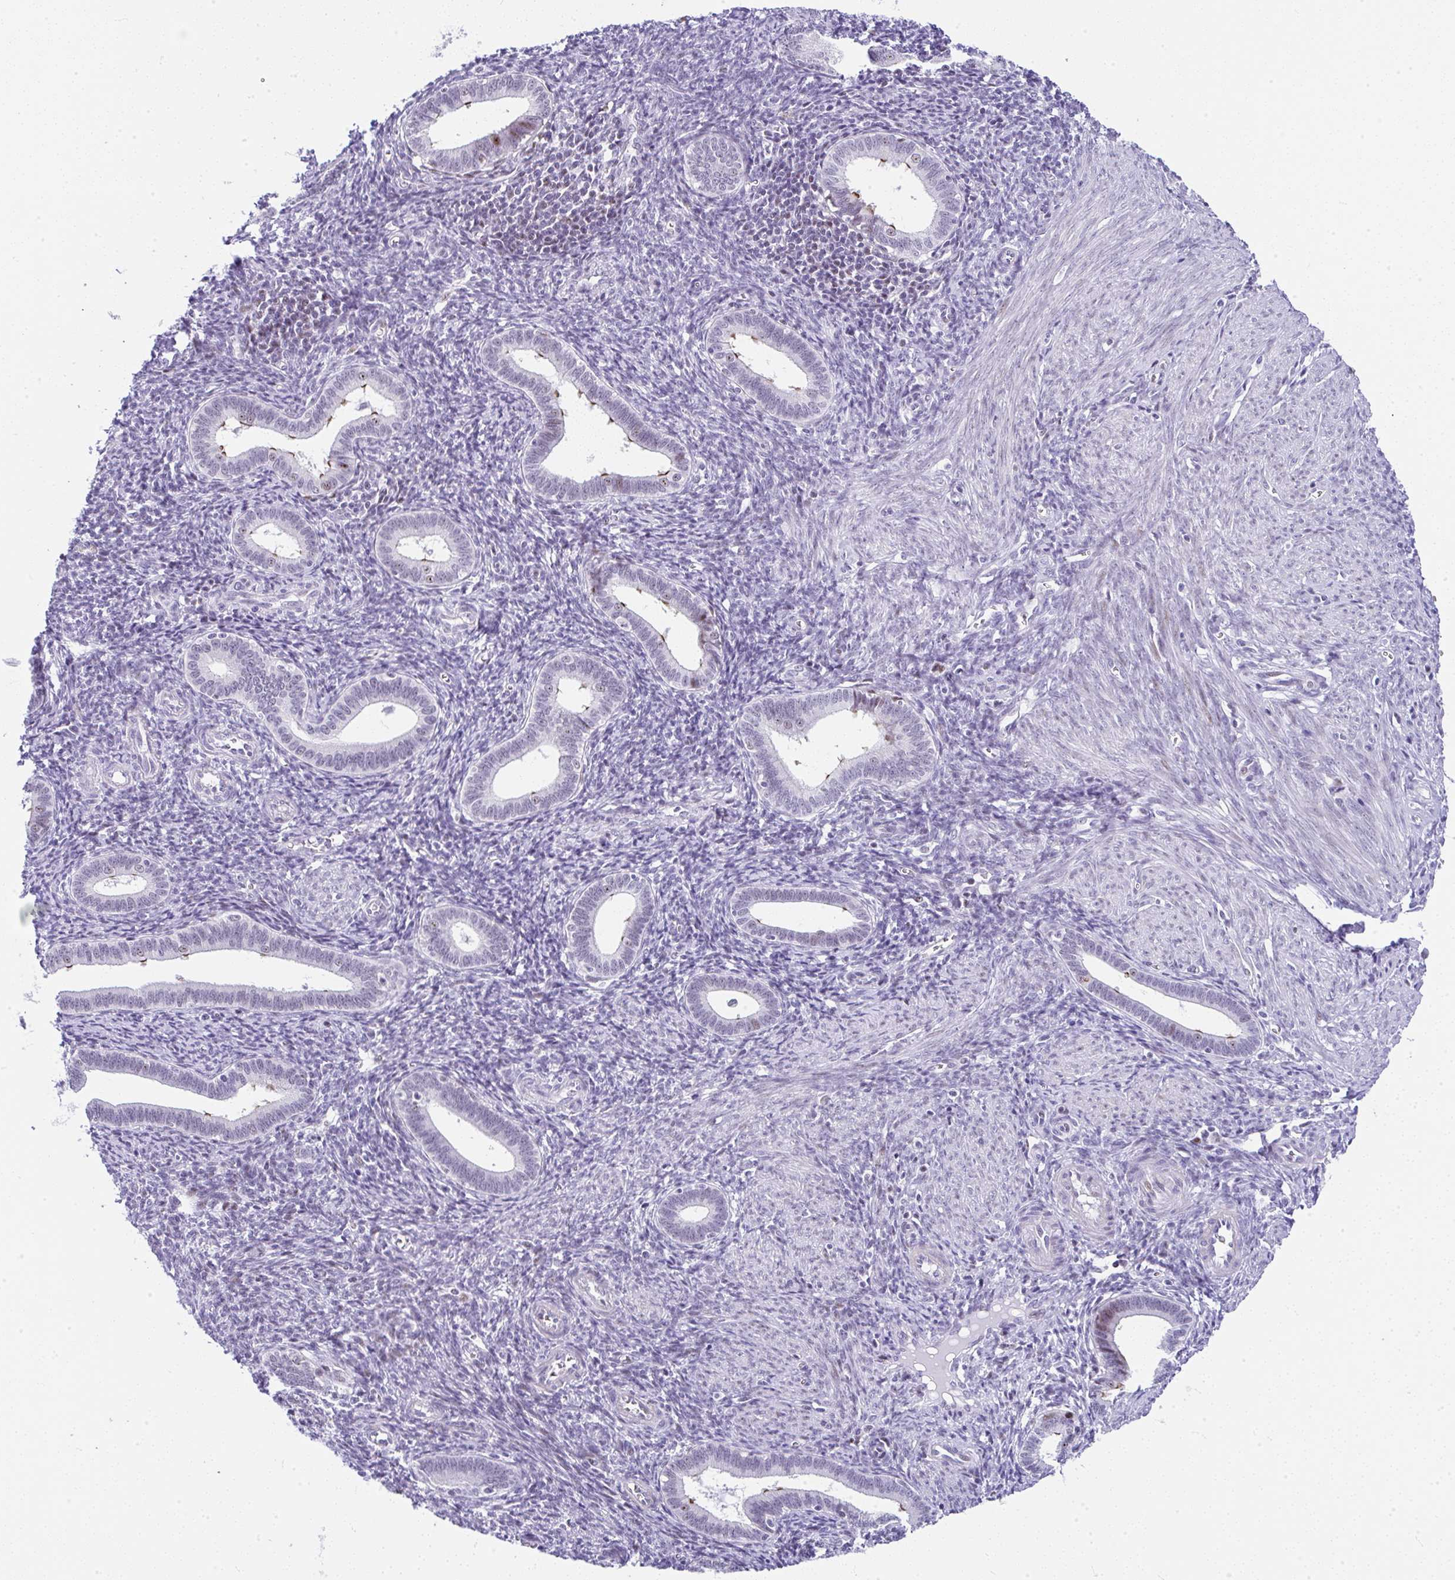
{"staining": {"intensity": "moderate", "quantity": "<25%", "location": "nuclear"}, "tissue": "endometrium", "cell_type": "Cells in endometrial stroma", "image_type": "normal", "snomed": [{"axis": "morphology", "description": "Normal tissue, NOS"}, {"axis": "topography", "description": "Endometrium"}], "caption": "This micrograph exhibits IHC staining of benign human endometrium, with low moderate nuclear staining in approximately <25% of cells in endometrial stroma.", "gene": "NR1D2", "patient": {"sex": "female", "age": 41}}